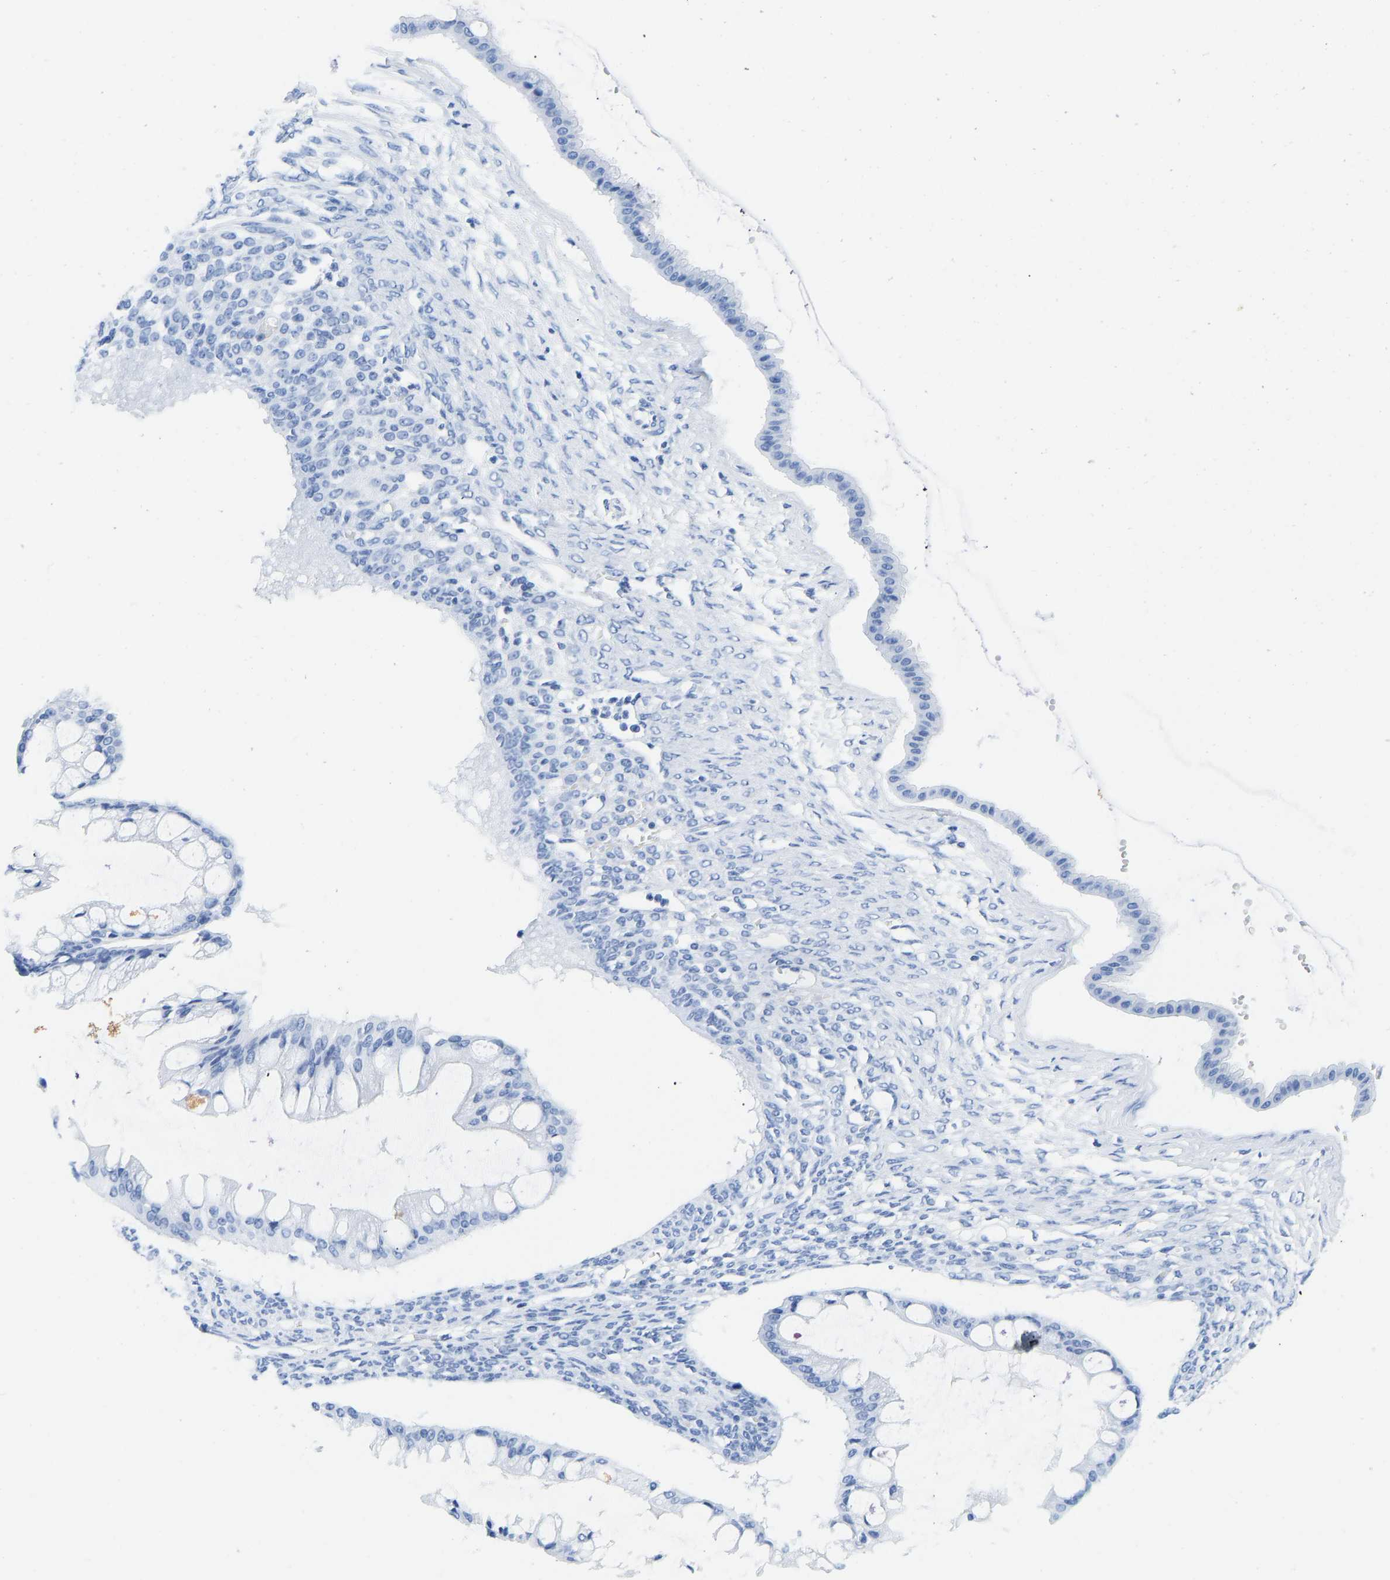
{"staining": {"intensity": "negative", "quantity": "none", "location": "none"}, "tissue": "ovarian cancer", "cell_type": "Tumor cells", "image_type": "cancer", "snomed": [{"axis": "morphology", "description": "Cystadenocarcinoma, mucinous, NOS"}, {"axis": "topography", "description": "Ovary"}], "caption": "An IHC micrograph of mucinous cystadenocarcinoma (ovarian) is shown. There is no staining in tumor cells of mucinous cystadenocarcinoma (ovarian).", "gene": "ELMO2", "patient": {"sex": "female", "age": 73}}